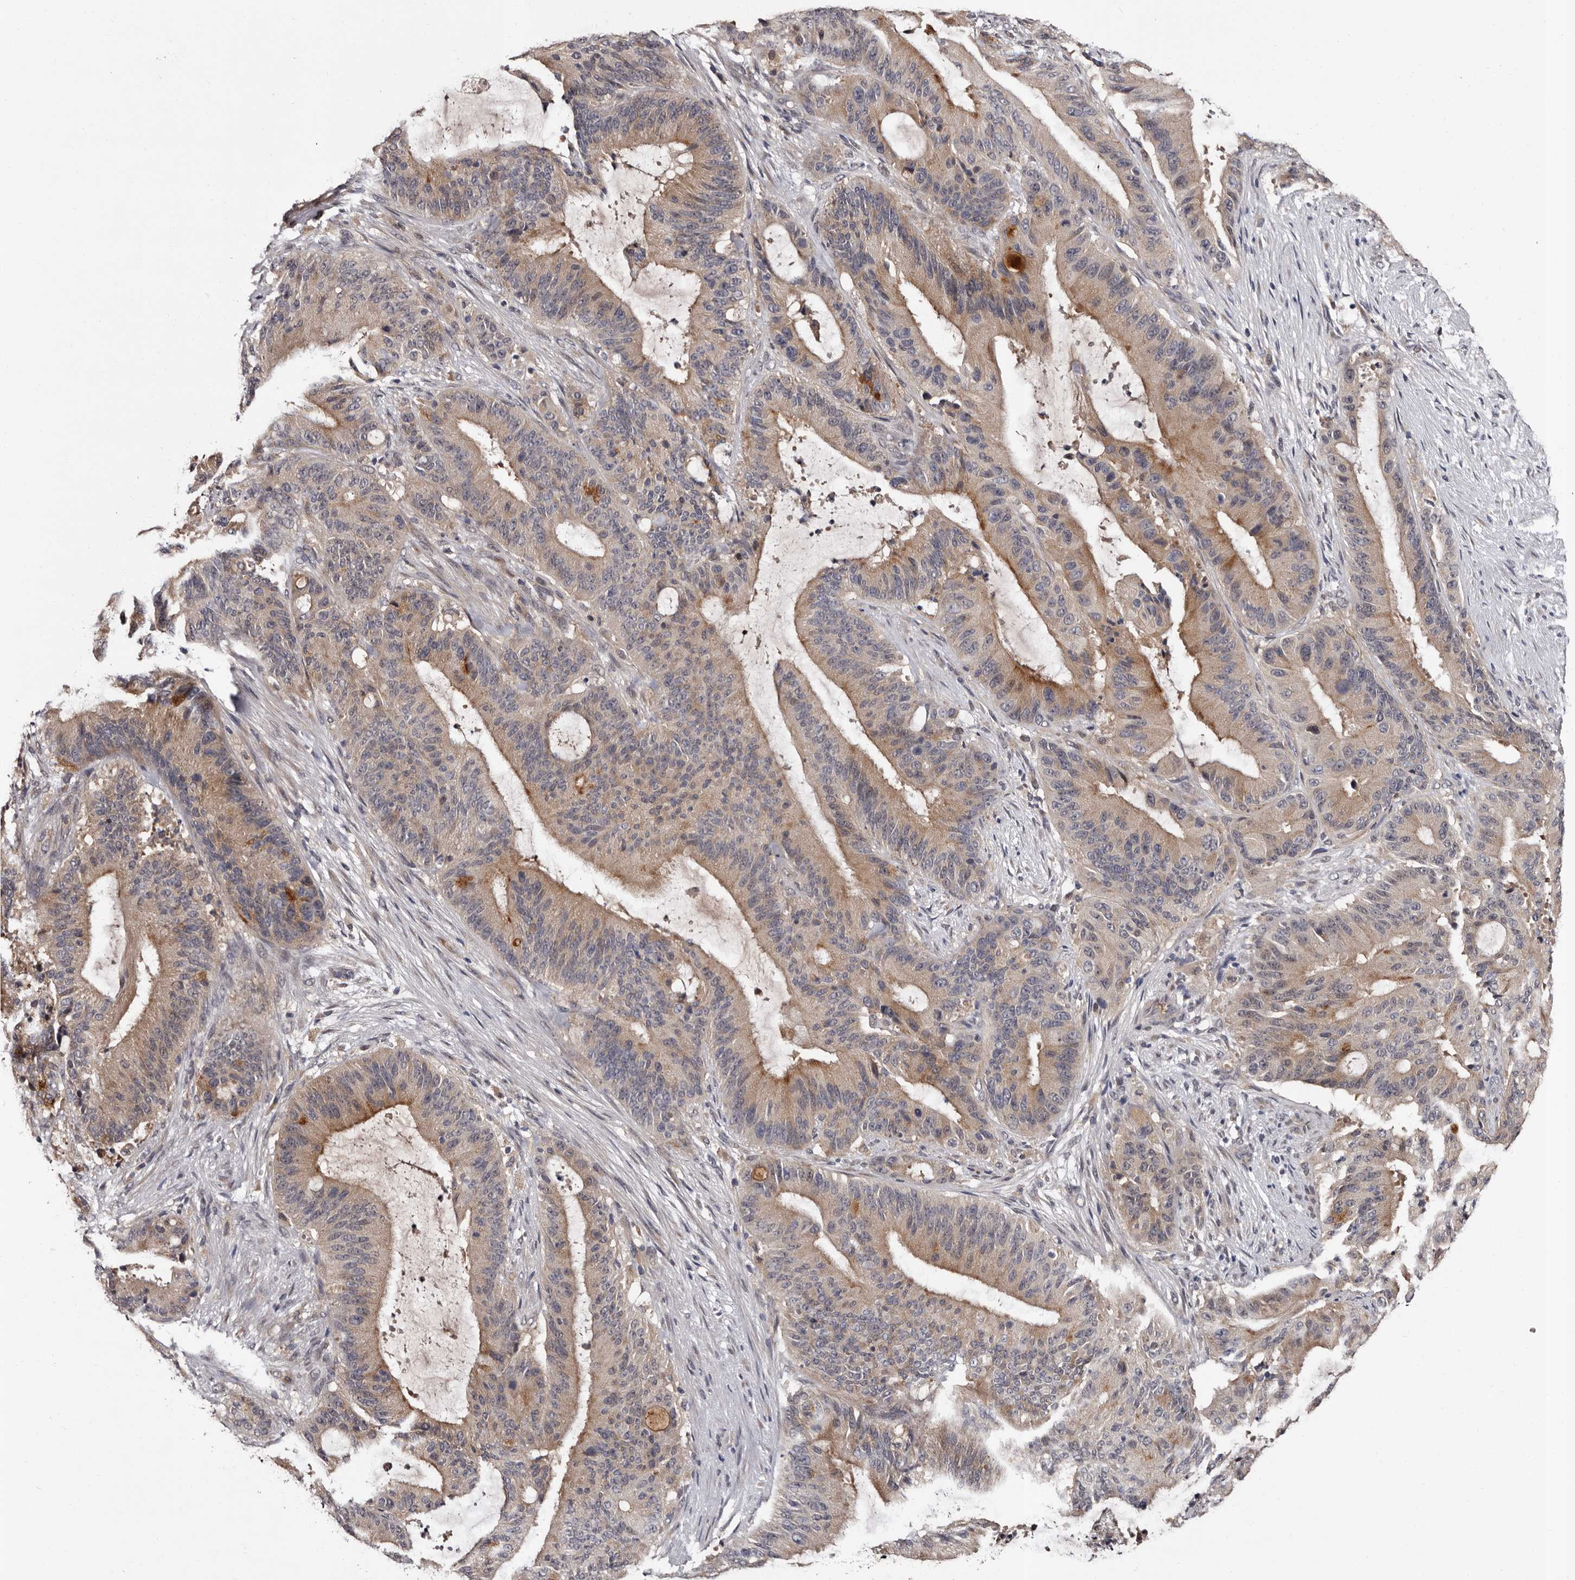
{"staining": {"intensity": "moderate", "quantity": ">75%", "location": "cytoplasmic/membranous"}, "tissue": "liver cancer", "cell_type": "Tumor cells", "image_type": "cancer", "snomed": [{"axis": "morphology", "description": "Normal tissue, NOS"}, {"axis": "morphology", "description": "Cholangiocarcinoma"}, {"axis": "topography", "description": "Liver"}, {"axis": "topography", "description": "Peripheral nerve tissue"}], "caption": "A high-resolution histopathology image shows immunohistochemistry (IHC) staining of liver cancer, which reveals moderate cytoplasmic/membranous expression in approximately >75% of tumor cells.", "gene": "FAM91A1", "patient": {"sex": "female", "age": 73}}